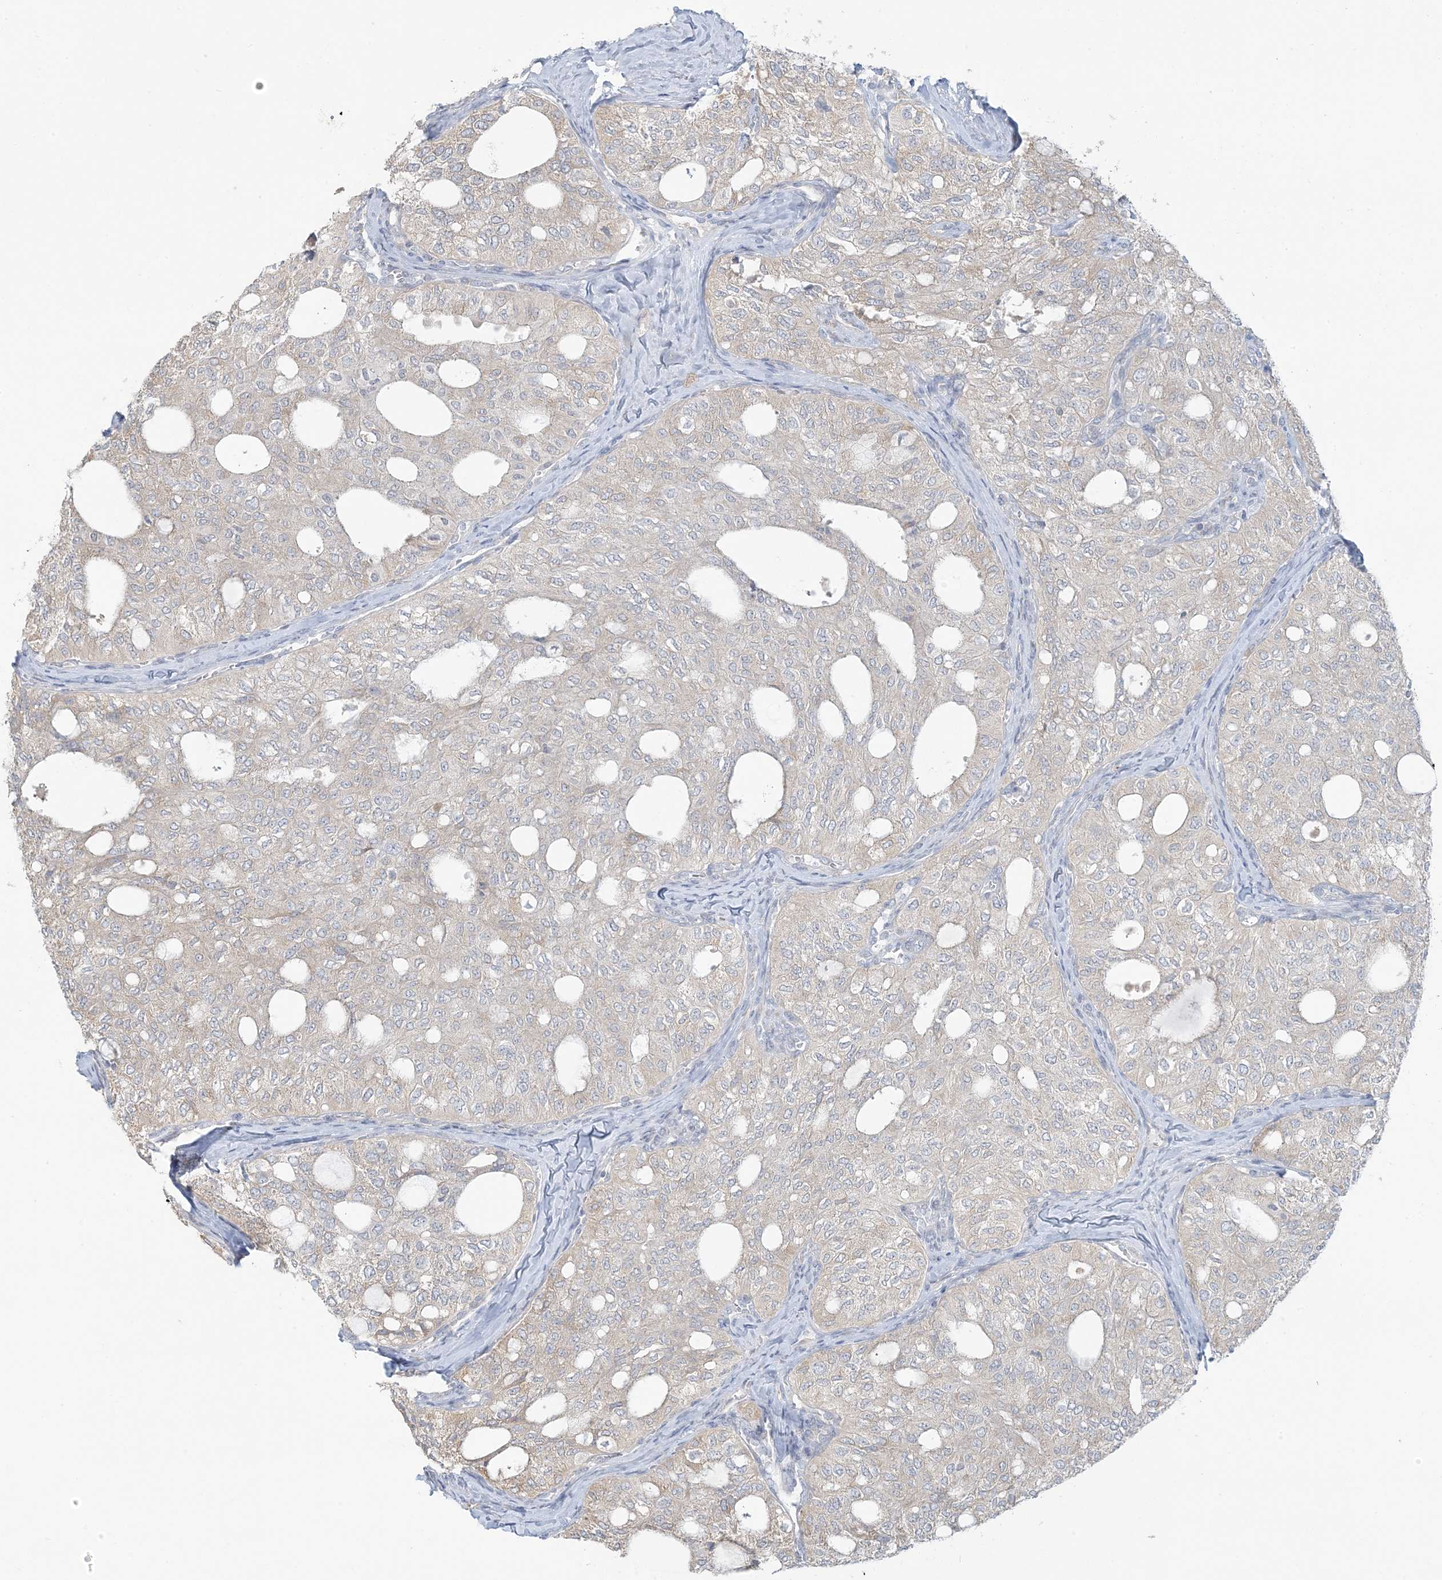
{"staining": {"intensity": "negative", "quantity": "none", "location": "none"}, "tissue": "thyroid cancer", "cell_type": "Tumor cells", "image_type": "cancer", "snomed": [{"axis": "morphology", "description": "Follicular adenoma carcinoma, NOS"}, {"axis": "topography", "description": "Thyroid gland"}], "caption": "There is no significant staining in tumor cells of thyroid cancer.", "gene": "EEFSEC", "patient": {"sex": "male", "age": 75}}